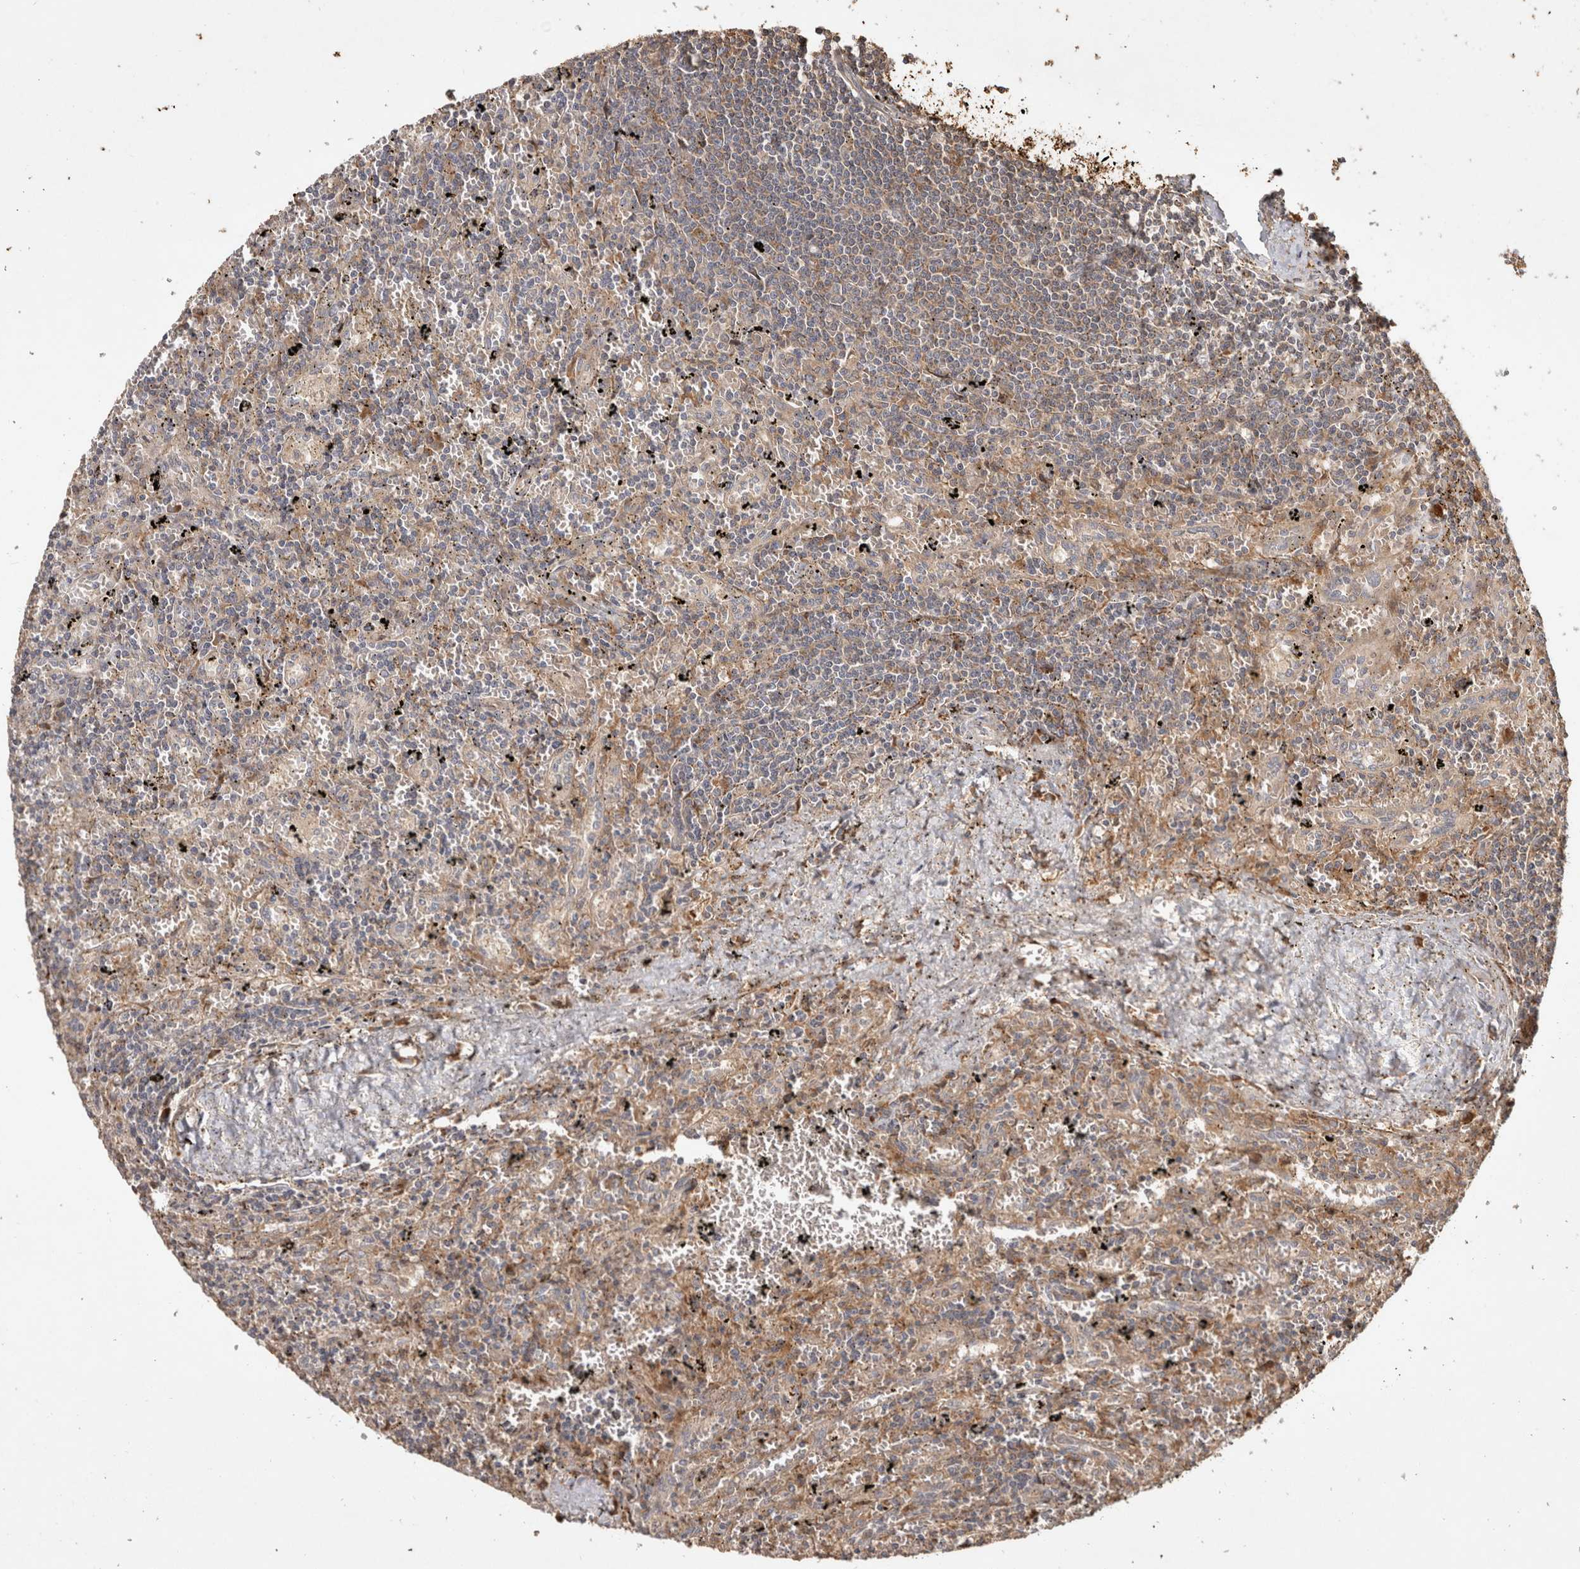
{"staining": {"intensity": "negative", "quantity": "none", "location": "none"}, "tissue": "lymphoma", "cell_type": "Tumor cells", "image_type": "cancer", "snomed": [{"axis": "morphology", "description": "Malignant lymphoma, non-Hodgkin's type, Low grade"}, {"axis": "topography", "description": "Spleen"}], "caption": "Immunohistochemical staining of lymphoma exhibits no significant staining in tumor cells.", "gene": "CAMSAP2", "patient": {"sex": "male", "age": 76}}